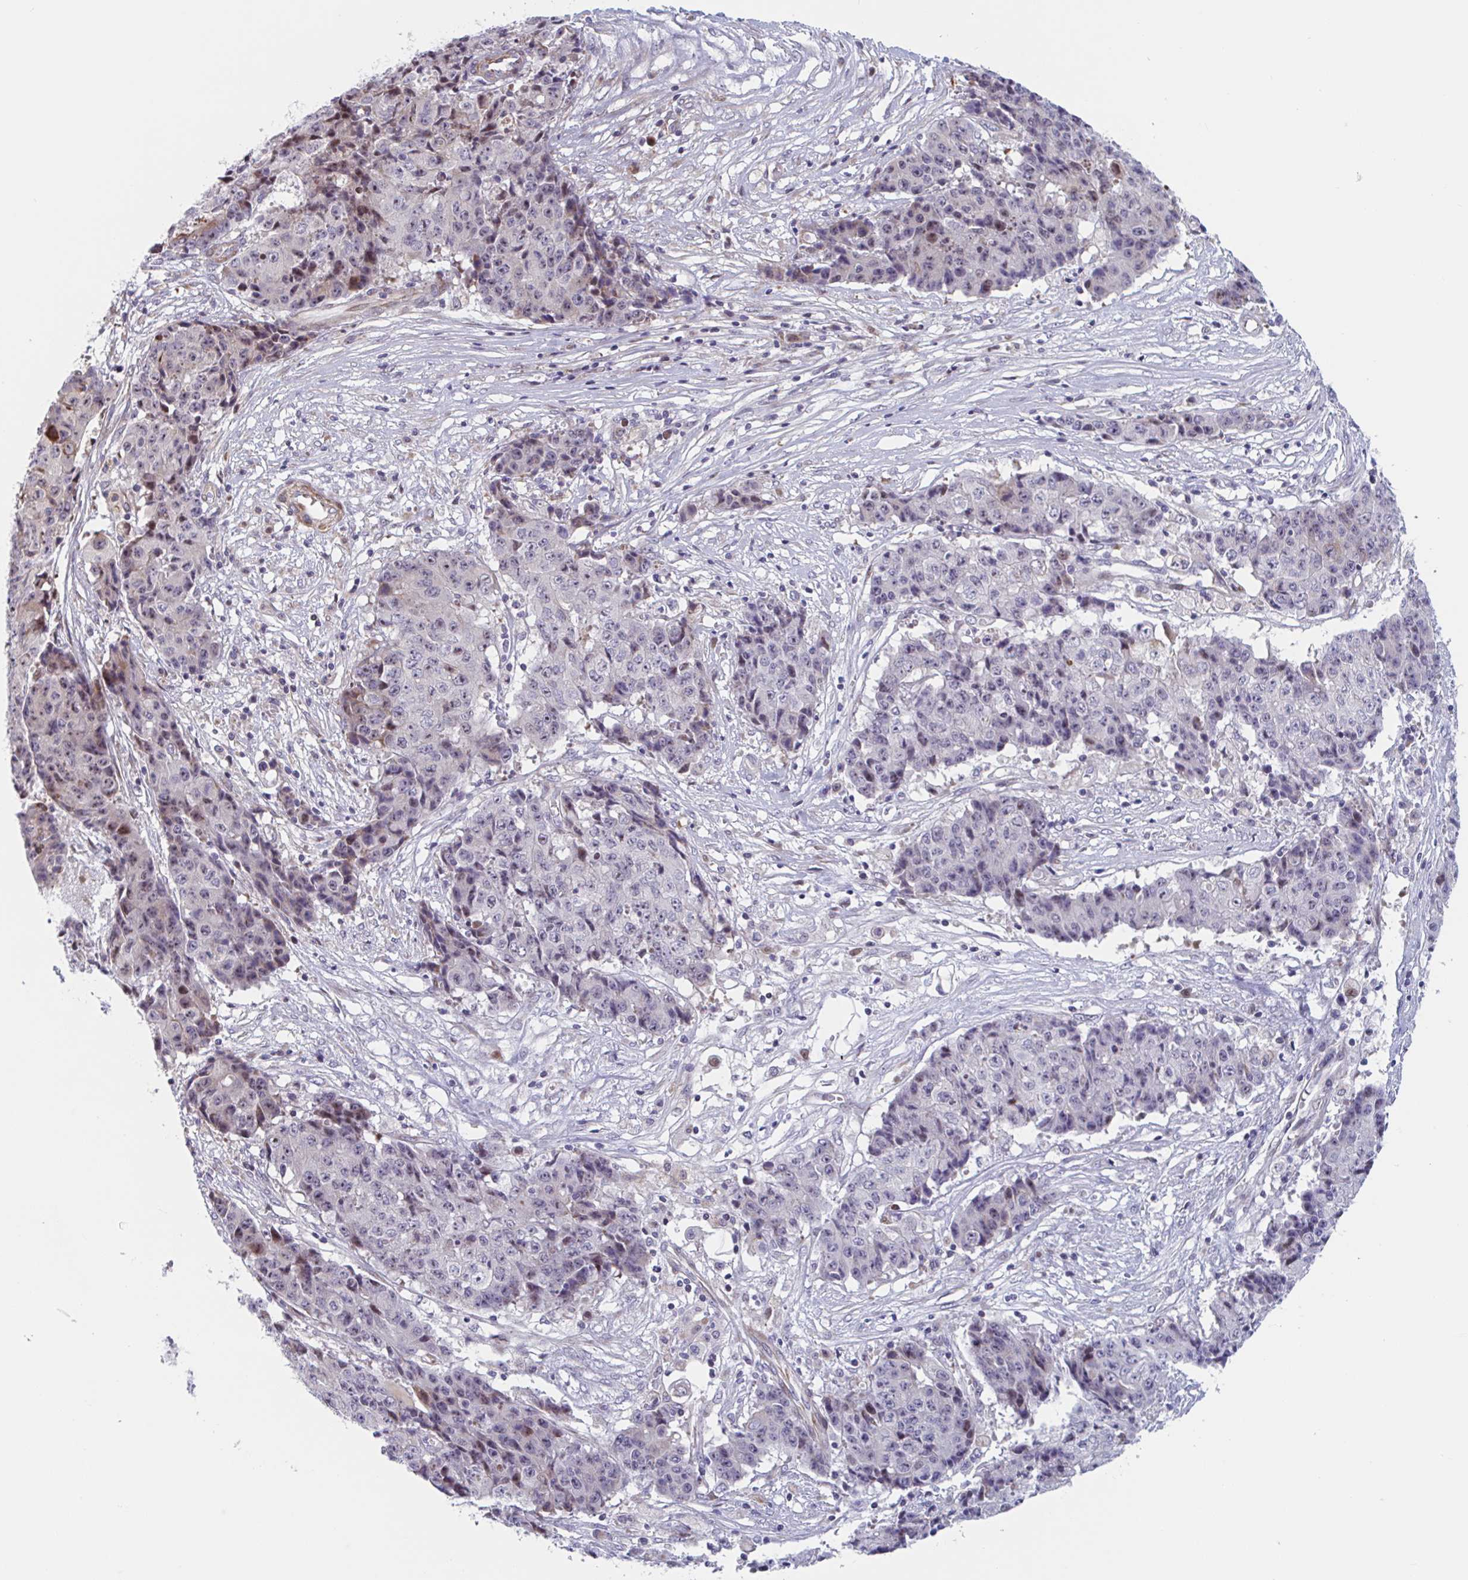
{"staining": {"intensity": "weak", "quantity": "25%-75%", "location": "nuclear"}, "tissue": "ovarian cancer", "cell_type": "Tumor cells", "image_type": "cancer", "snomed": [{"axis": "morphology", "description": "Carcinoma, endometroid"}, {"axis": "topography", "description": "Ovary"}], "caption": "High-power microscopy captured an IHC image of ovarian cancer (endometroid carcinoma), revealing weak nuclear staining in about 25%-75% of tumor cells.", "gene": "DUXA", "patient": {"sex": "female", "age": 42}}